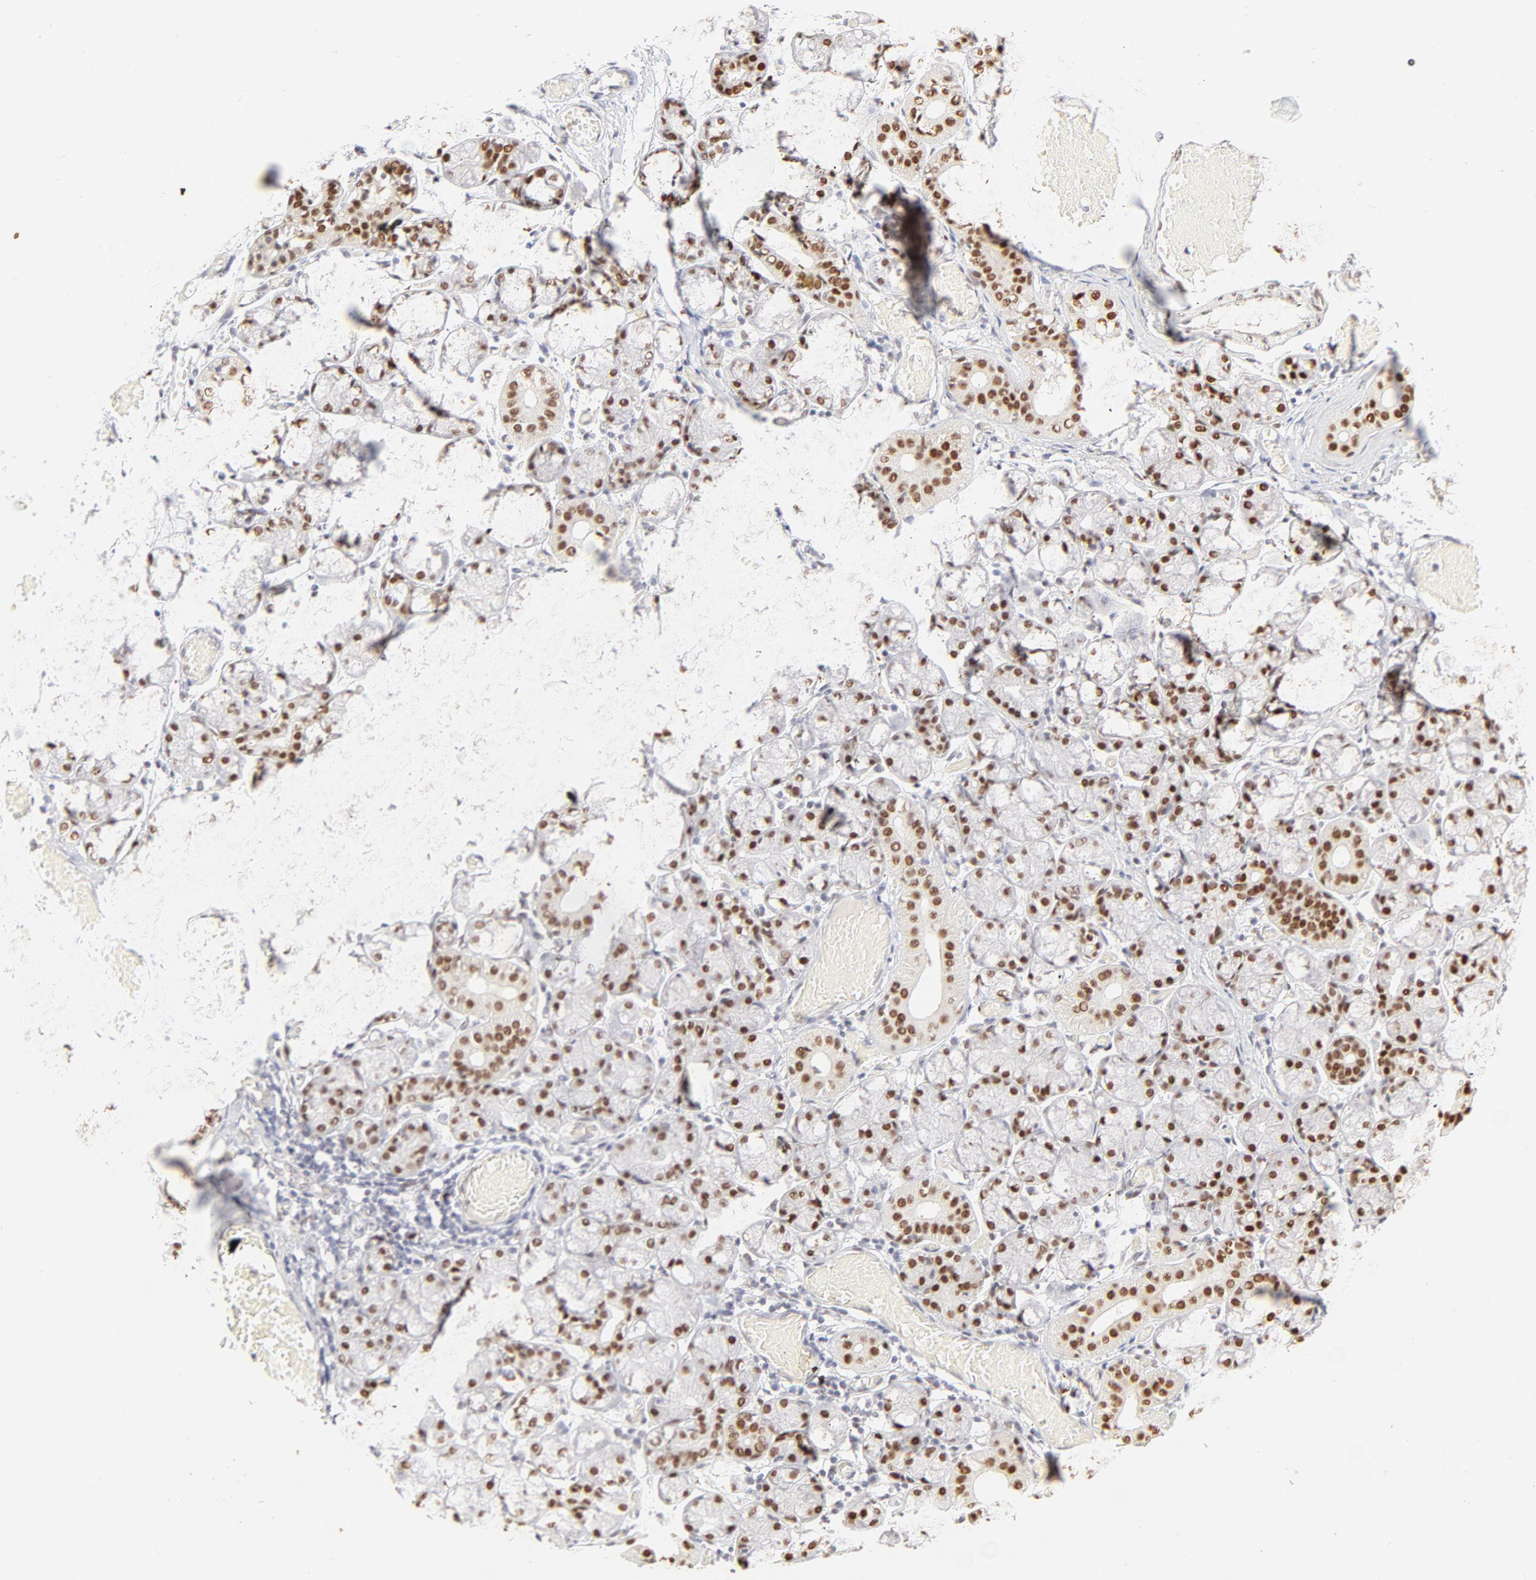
{"staining": {"intensity": "moderate", "quantity": "25%-75%", "location": "nuclear"}, "tissue": "salivary gland", "cell_type": "Glandular cells", "image_type": "normal", "snomed": [{"axis": "morphology", "description": "Normal tissue, NOS"}, {"axis": "topography", "description": "Salivary gland"}], "caption": "Salivary gland was stained to show a protein in brown. There is medium levels of moderate nuclear expression in about 25%-75% of glandular cells.", "gene": "PBX1", "patient": {"sex": "female", "age": 24}}